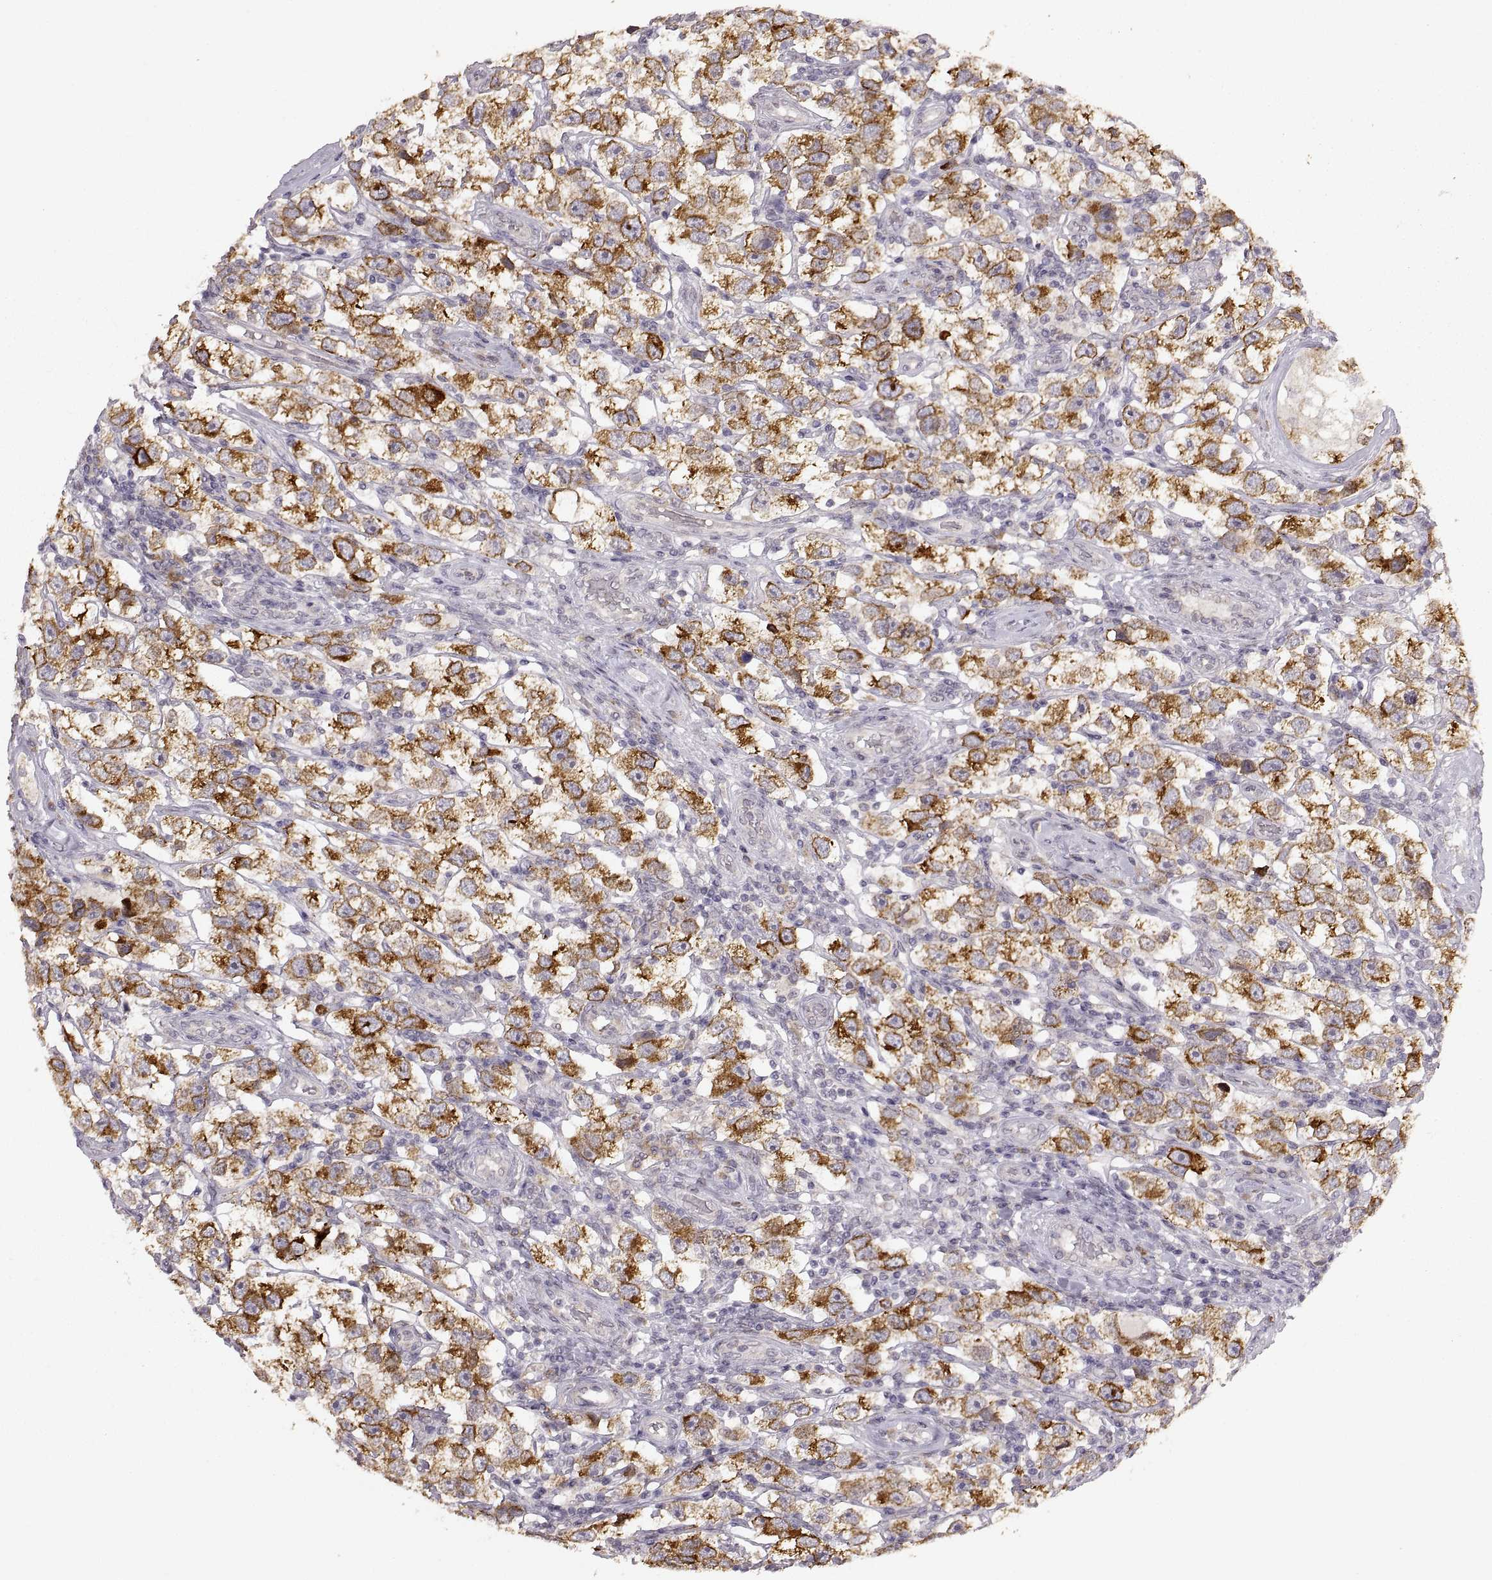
{"staining": {"intensity": "strong", "quantity": ">75%", "location": "cytoplasmic/membranous"}, "tissue": "testis cancer", "cell_type": "Tumor cells", "image_type": "cancer", "snomed": [{"axis": "morphology", "description": "Seminoma, NOS"}, {"axis": "topography", "description": "Testis"}], "caption": "IHC (DAB) staining of testis cancer (seminoma) demonstrates strong cytoplasmic/membranous protein staining in about >75% of tumor cells.", "gene": "HMGCR", "patient": {"sex": "male", "age": 26}}